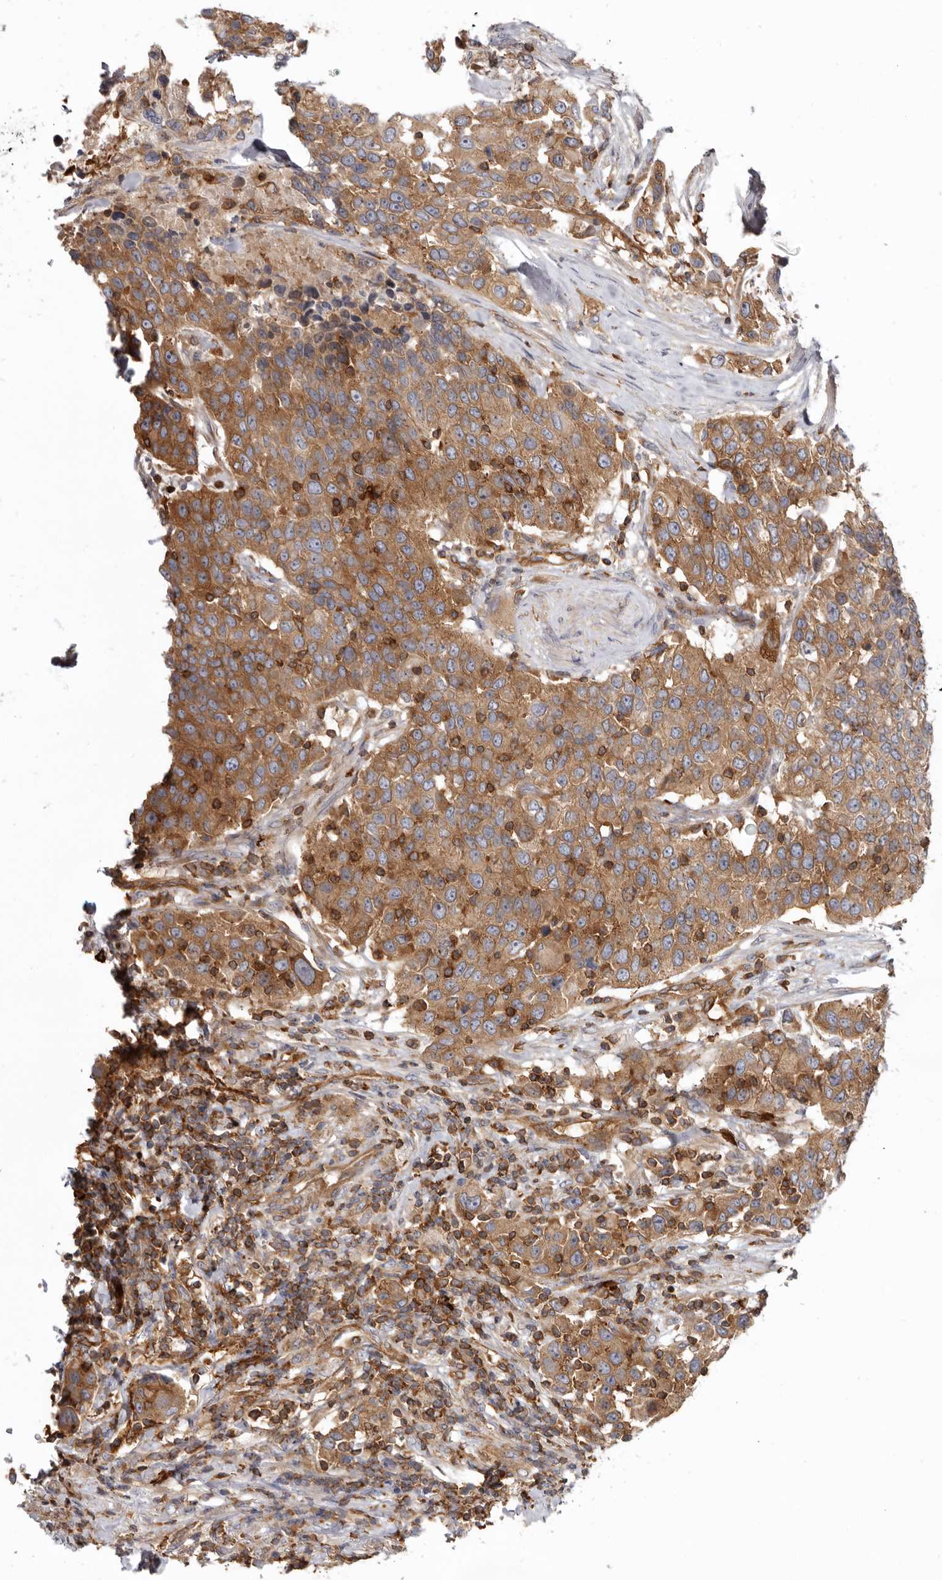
{"staining": {"intensity": "moderate", "quantity": ">75%", "location": "cytoplasmic/membranous"}, "tissue": "urothelial cancer", "cell_type": "Tumor cells", "image_type": "cancer", "snomed": [{"axis": "morphology", "description": "Urothelial carcinoma, High grade"}, {"axis": "topography", "description": "Urinary bladder"}], "caption": "About >75% of tumor cells in urothelial cancer demonstrate moderate cytoplasmic/membranous protein positivity as visualized by brown immunohistochemical staining.", "gene": "CBL", "patient": {"sex": "female", "age": 80}}